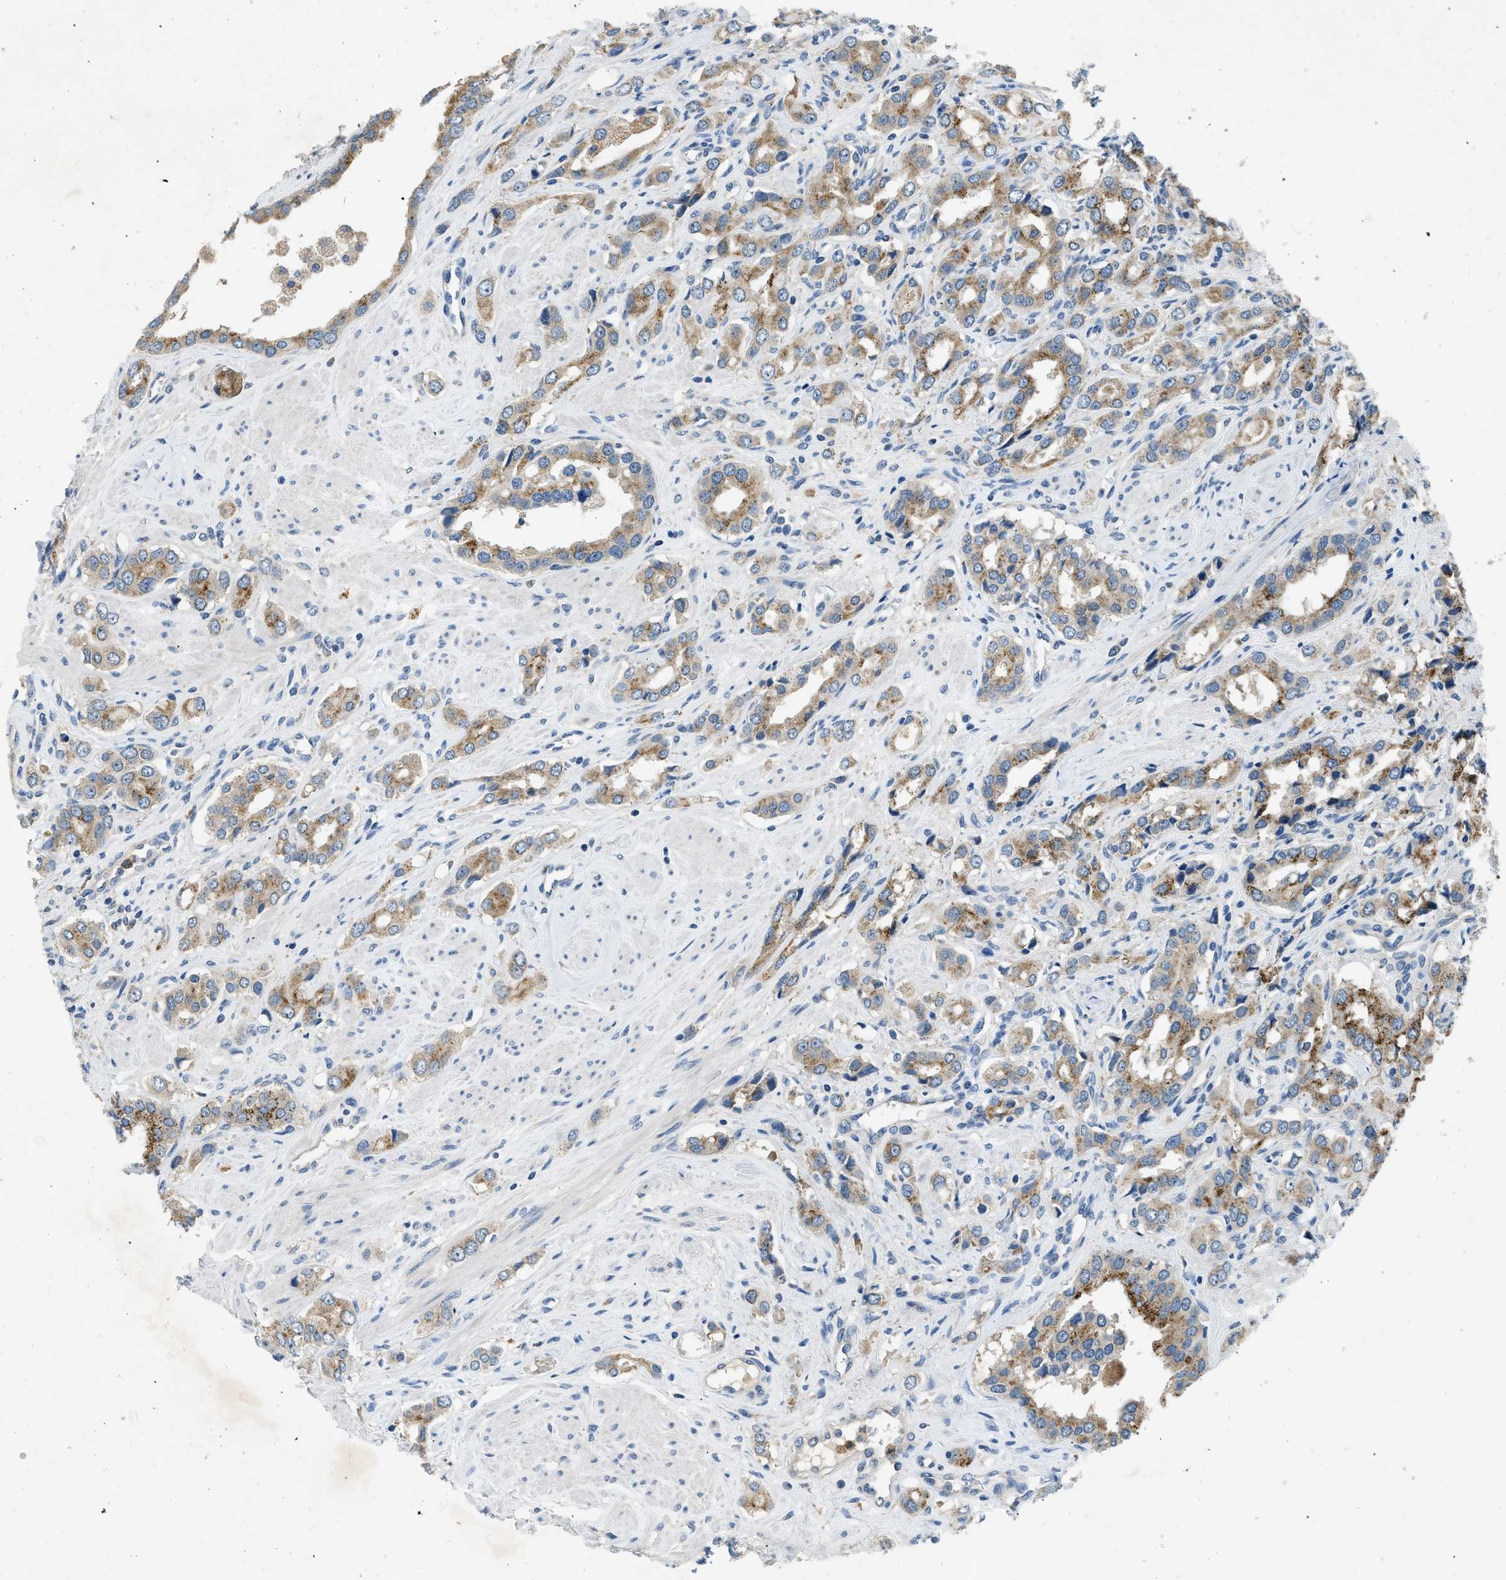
{"staining": {"intensity": "moderate", "quantity": ">75%", "location": "cytoplasmic/membranous"}, "tissue": "prostate cancer", "cell_type": "Tumor cells", "image_type": "cancer", "snomed": [{"axis": "morphology", "description": "Adenocarcinoma, High grade"}, {"axis": "topography", "description": "Prostate"}], "caption": "Brown immunohistochemical staining in human prostate high-grade adenocarcinoma exhibits moderate cytoplasmic/membranous expression in about >75% of tumor cells. Immunohistochemistry stains the protein in brown and the nuclei are stained blue.", "gene": "TOMM34", "patient": {"sex": "male", "age": 52}}